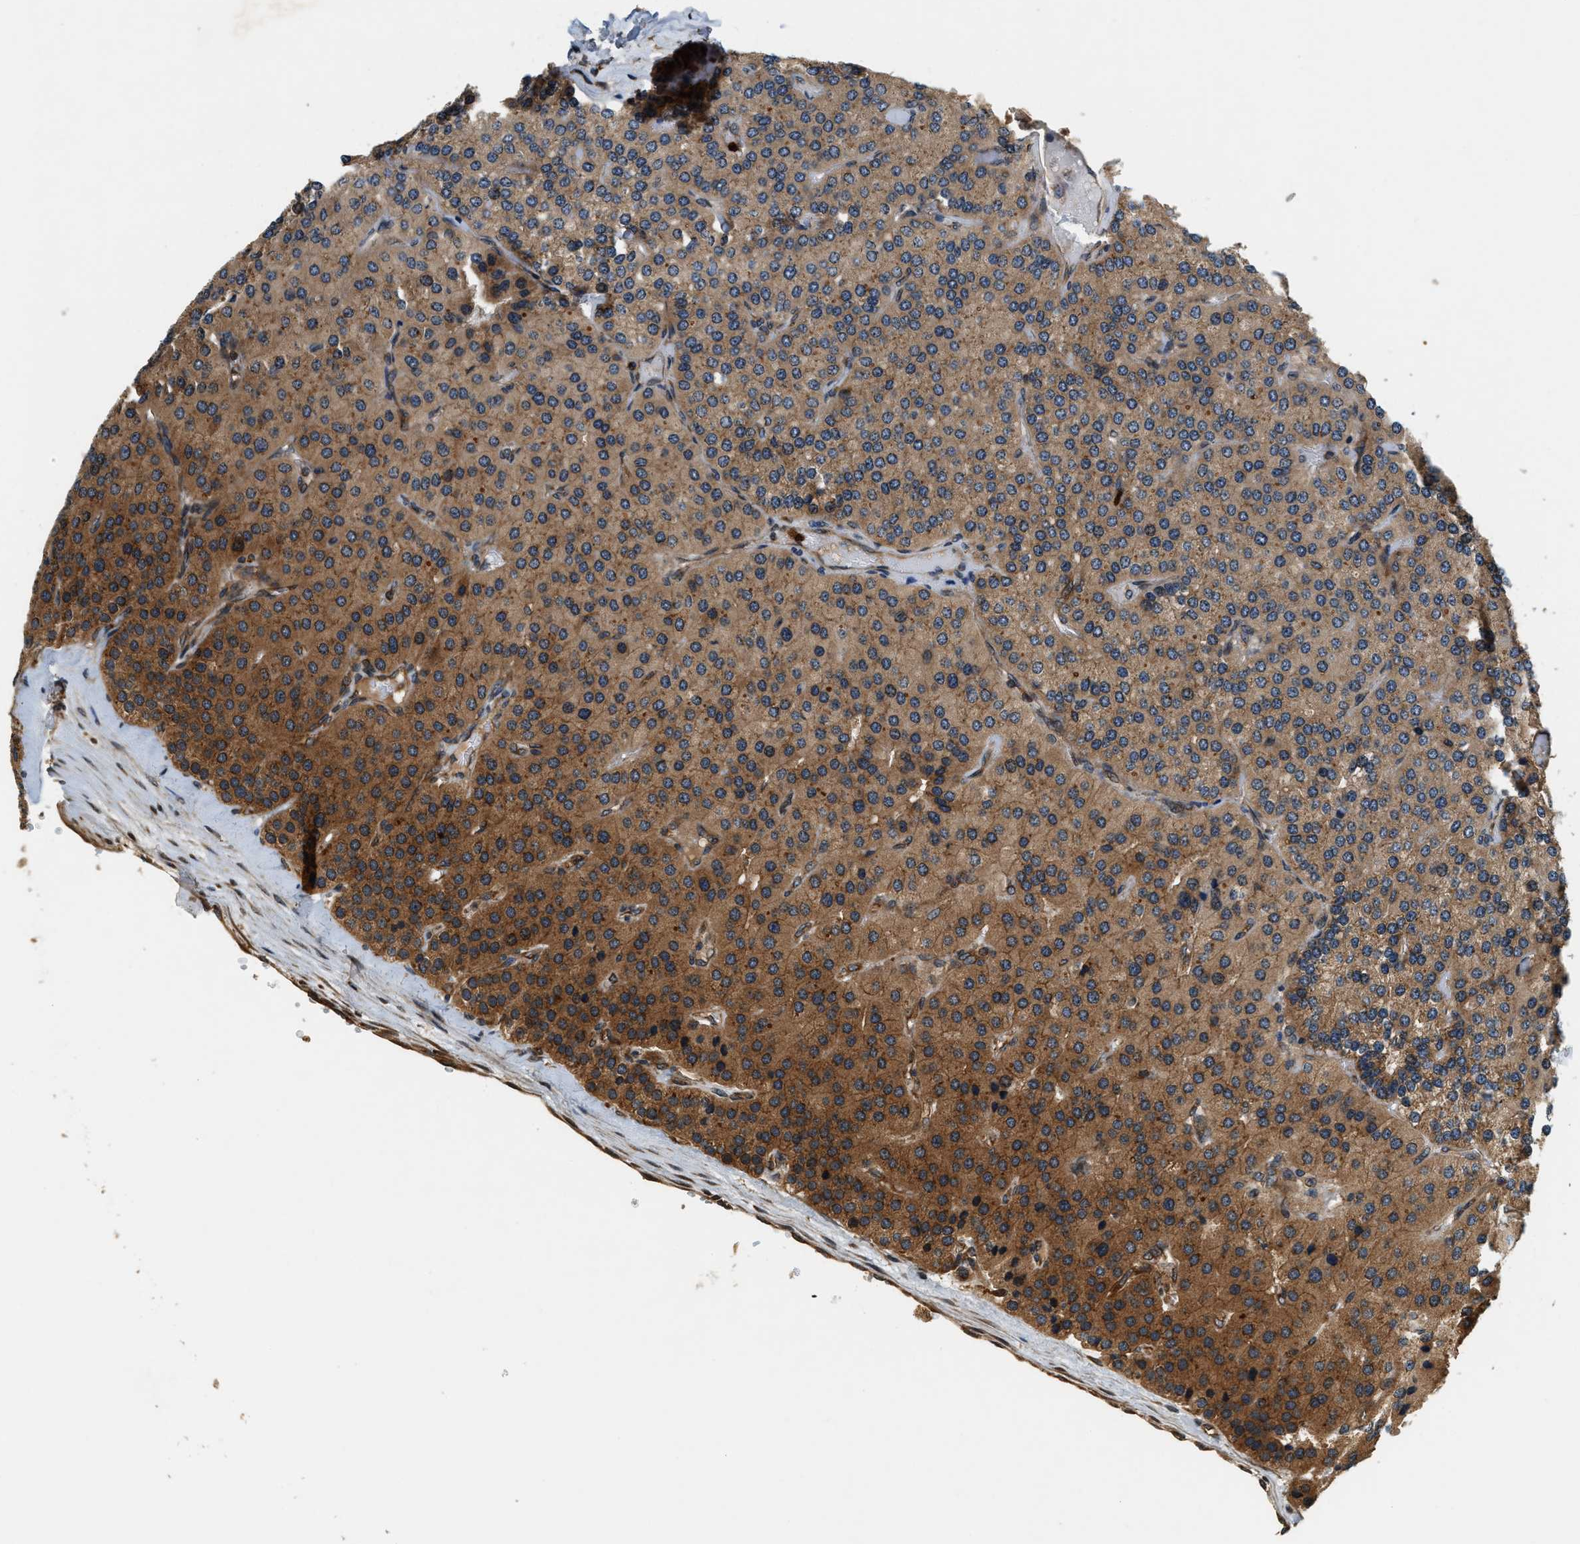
{"staining": {"intensity": "strong", "quantity": ">75%", "location": "cytoplasmic/membranous,nuclear"}, "tissue": "parathyroid gland", "cell_type": "Glandular cells", "image_type": "normal", "snomed": [{"axis": "morphology", "description": "Normal tissue, NOS"}, {"axis": "morphology", "description": "Adenoma, NOS"}, {"axis": "topography", "description": "Parathyroid gland"}], "caption": "The image displays a brown stain indicating the presence of a protein in the cytoplasmic/membranous,nuclear of glandular cells in parathyroid gland.", "gene": "SAMD9", "patient": {"sex": "female", "age": 86}}